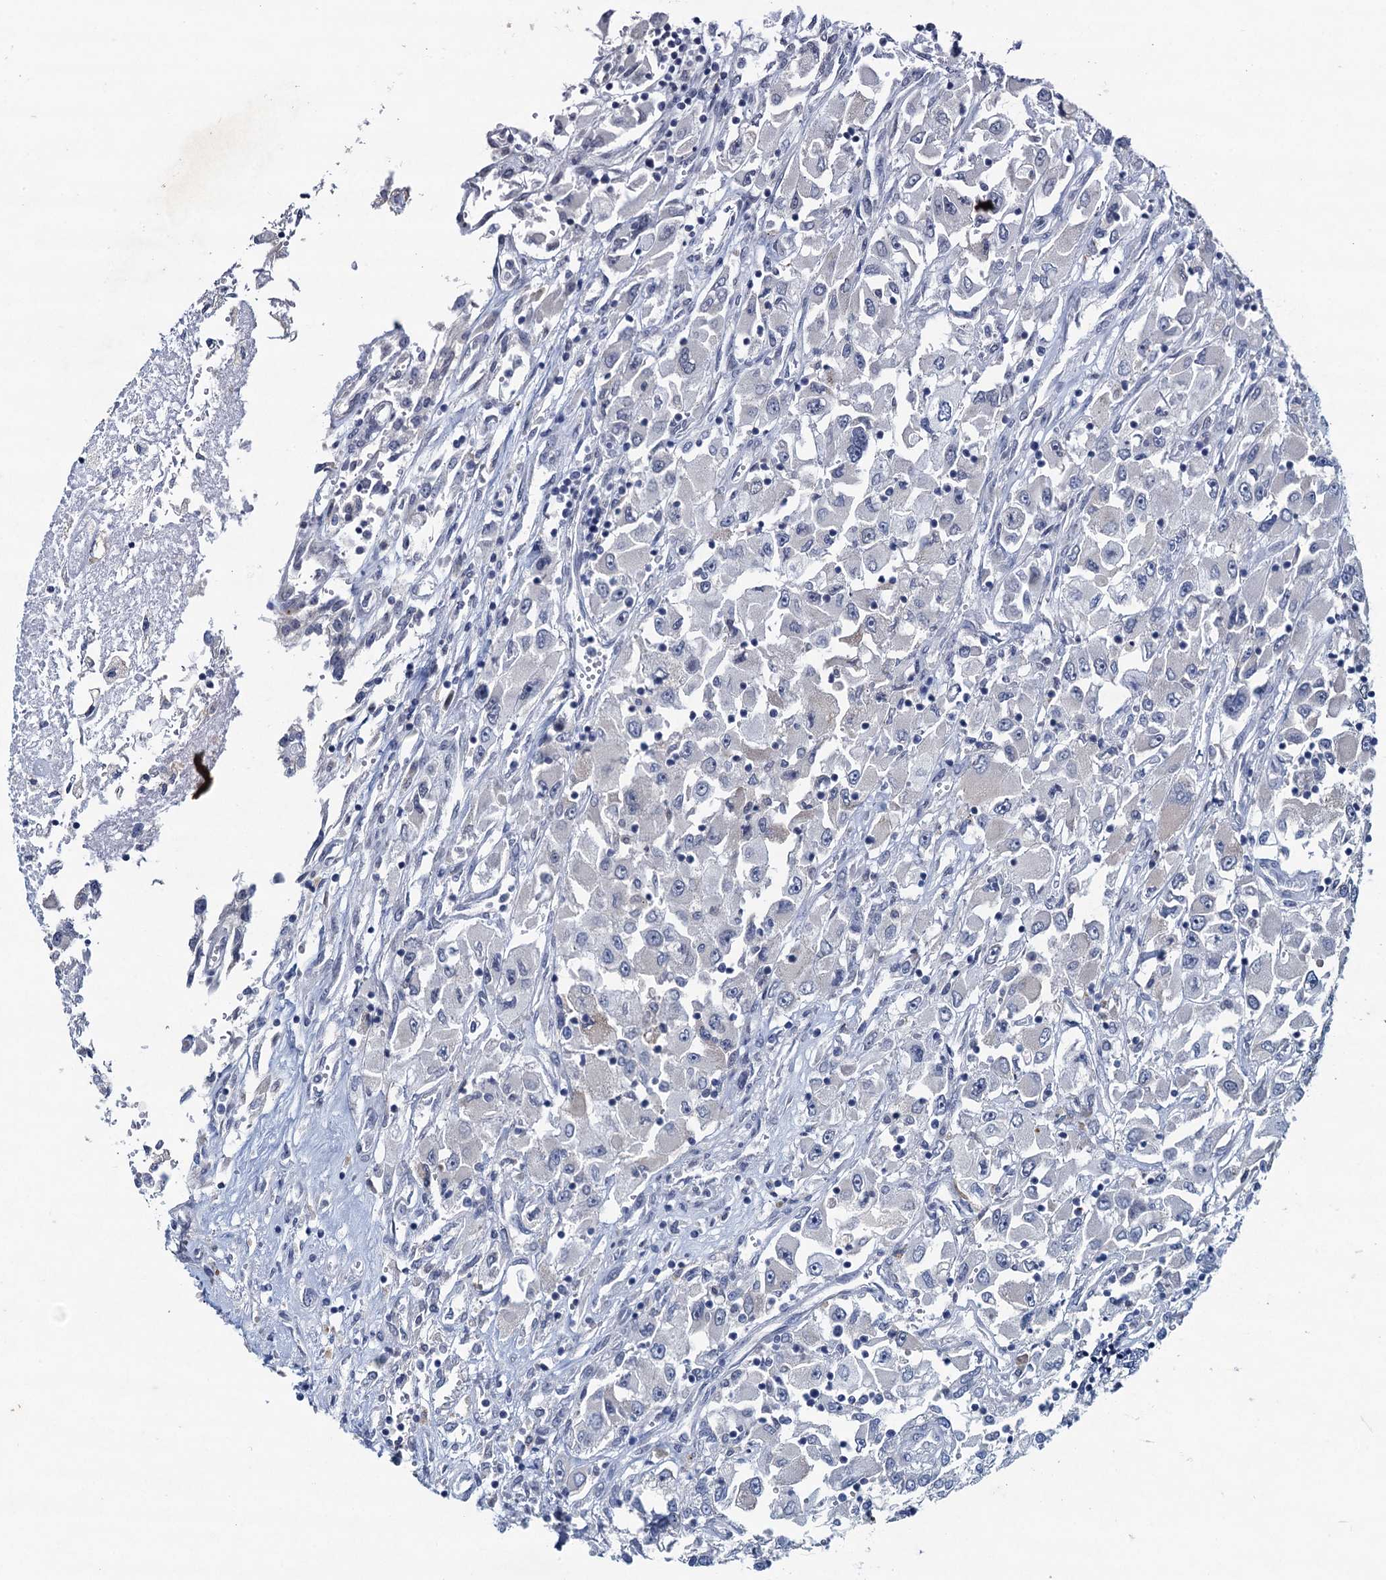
{"staining": {"intensity": "negative", "quantity": "none", "location": "none"}, "tissue": "renal cancer", "cell_type": "Tumor cells", "image_type": "cancer", "snomed": [{"axis": "morphology", "description": "Adenocarcinoma, NOS"}, {"axis": "topography", "description": "Kidney"}], "caption": "Tumor cells are negative for brown protein staining in renal cancer. Brightfield microscopy of IHC stained with DAB (brown) and hematoxylin (blue), captured at high magnification.", "gene": "HAPSTR1", "patient": {"sex": "female", "age": 52}}